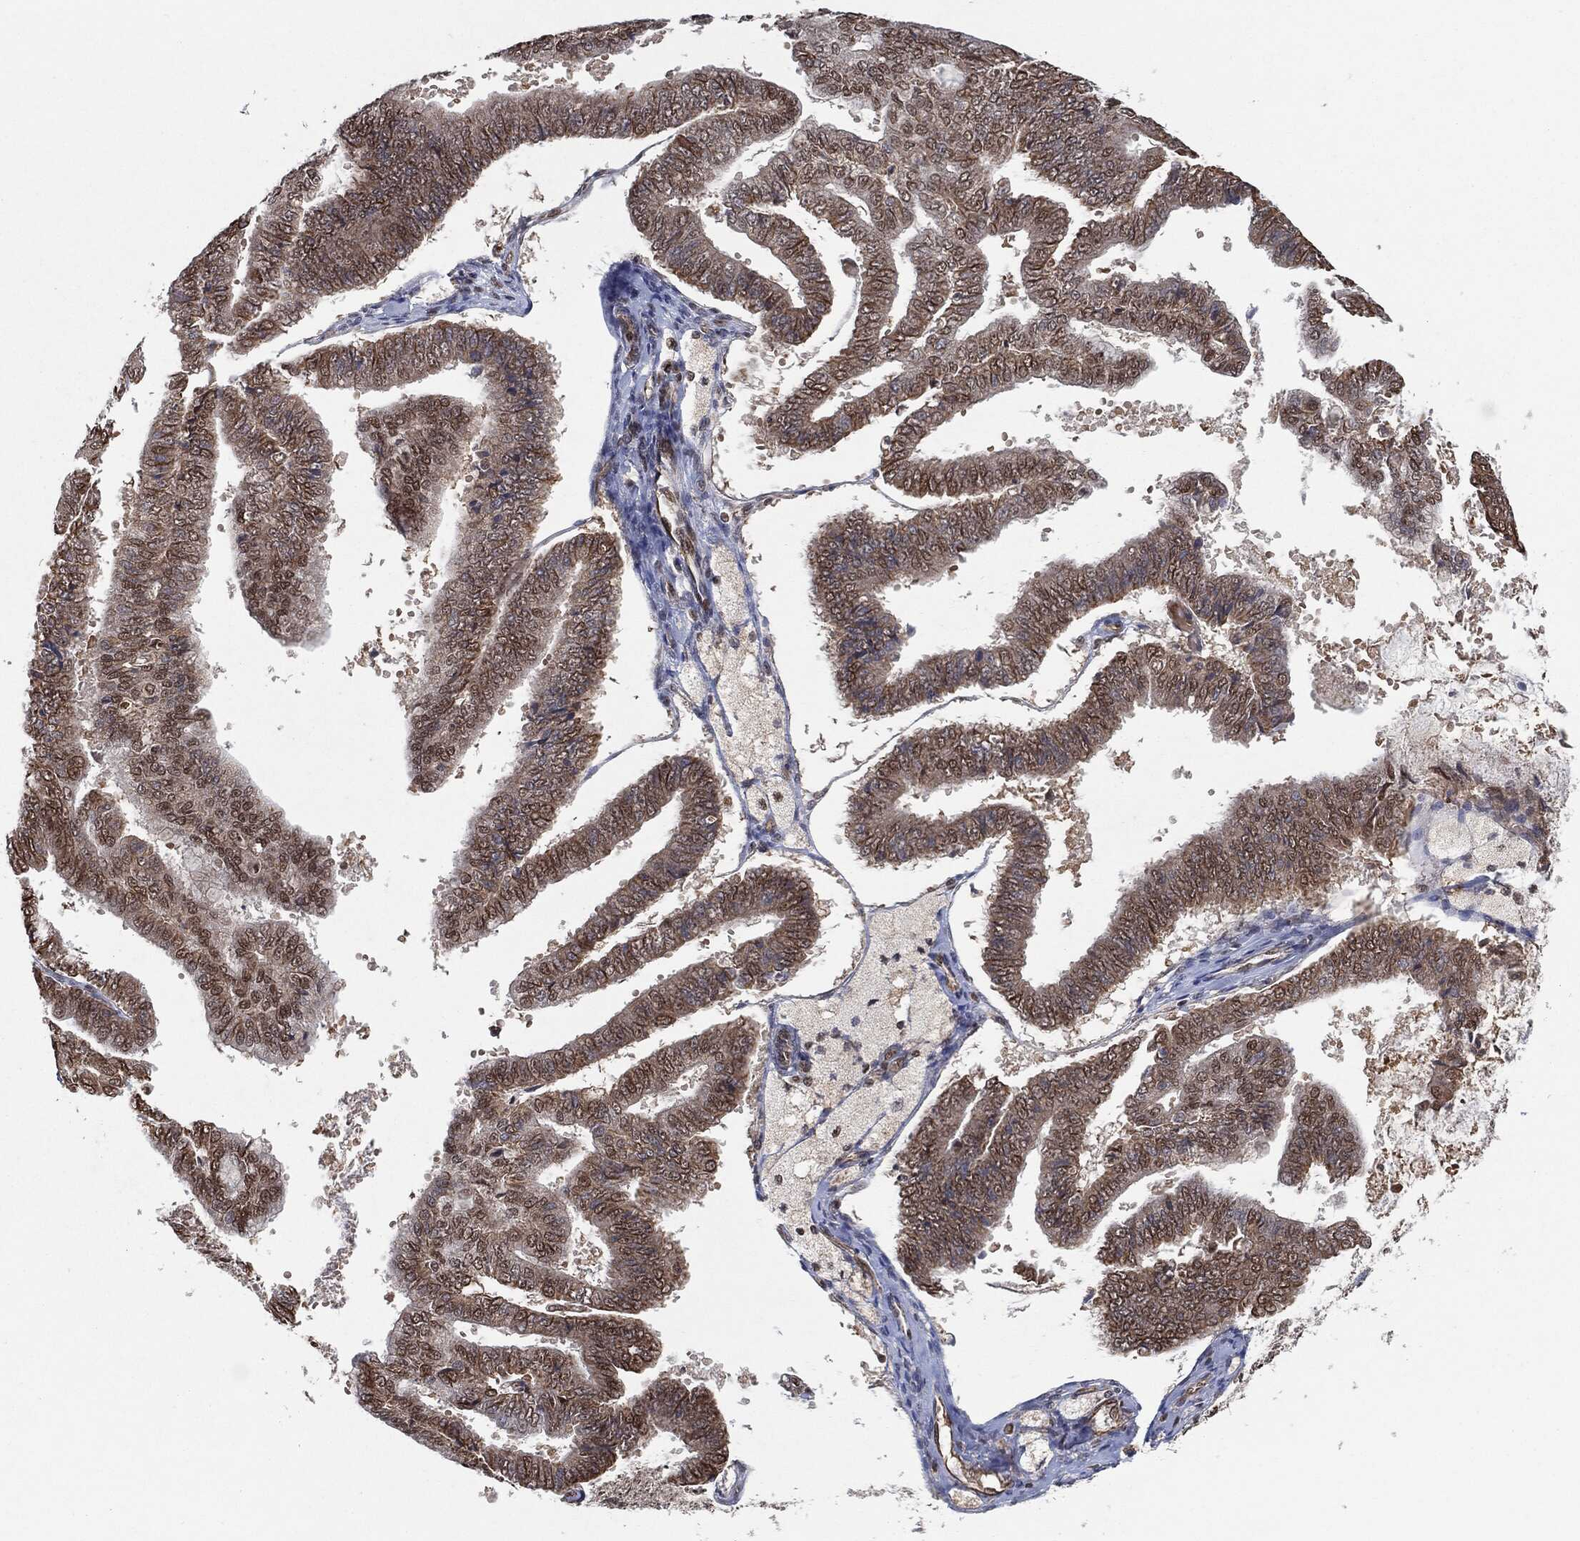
{"staining": {"intensity": "moderate", "quantity": "25%-75%", "location": "nuclear"}, "tissue": "endometrial cancer", "cell_type": "Tumor cells", "image_type": "cancer", "snomed": [{"axis": "morphology", "description": "Adenocarcinoma, NOS"}, {"axis": "topography", "description": "Endometrium"}], "caption": "Endometrial cancer (adenocarcinoma) stained with a protein marker reveals moderate staining in tumor cells.", "gene": "TP53RK", "patient": {"sex": "female", "age": 63}}